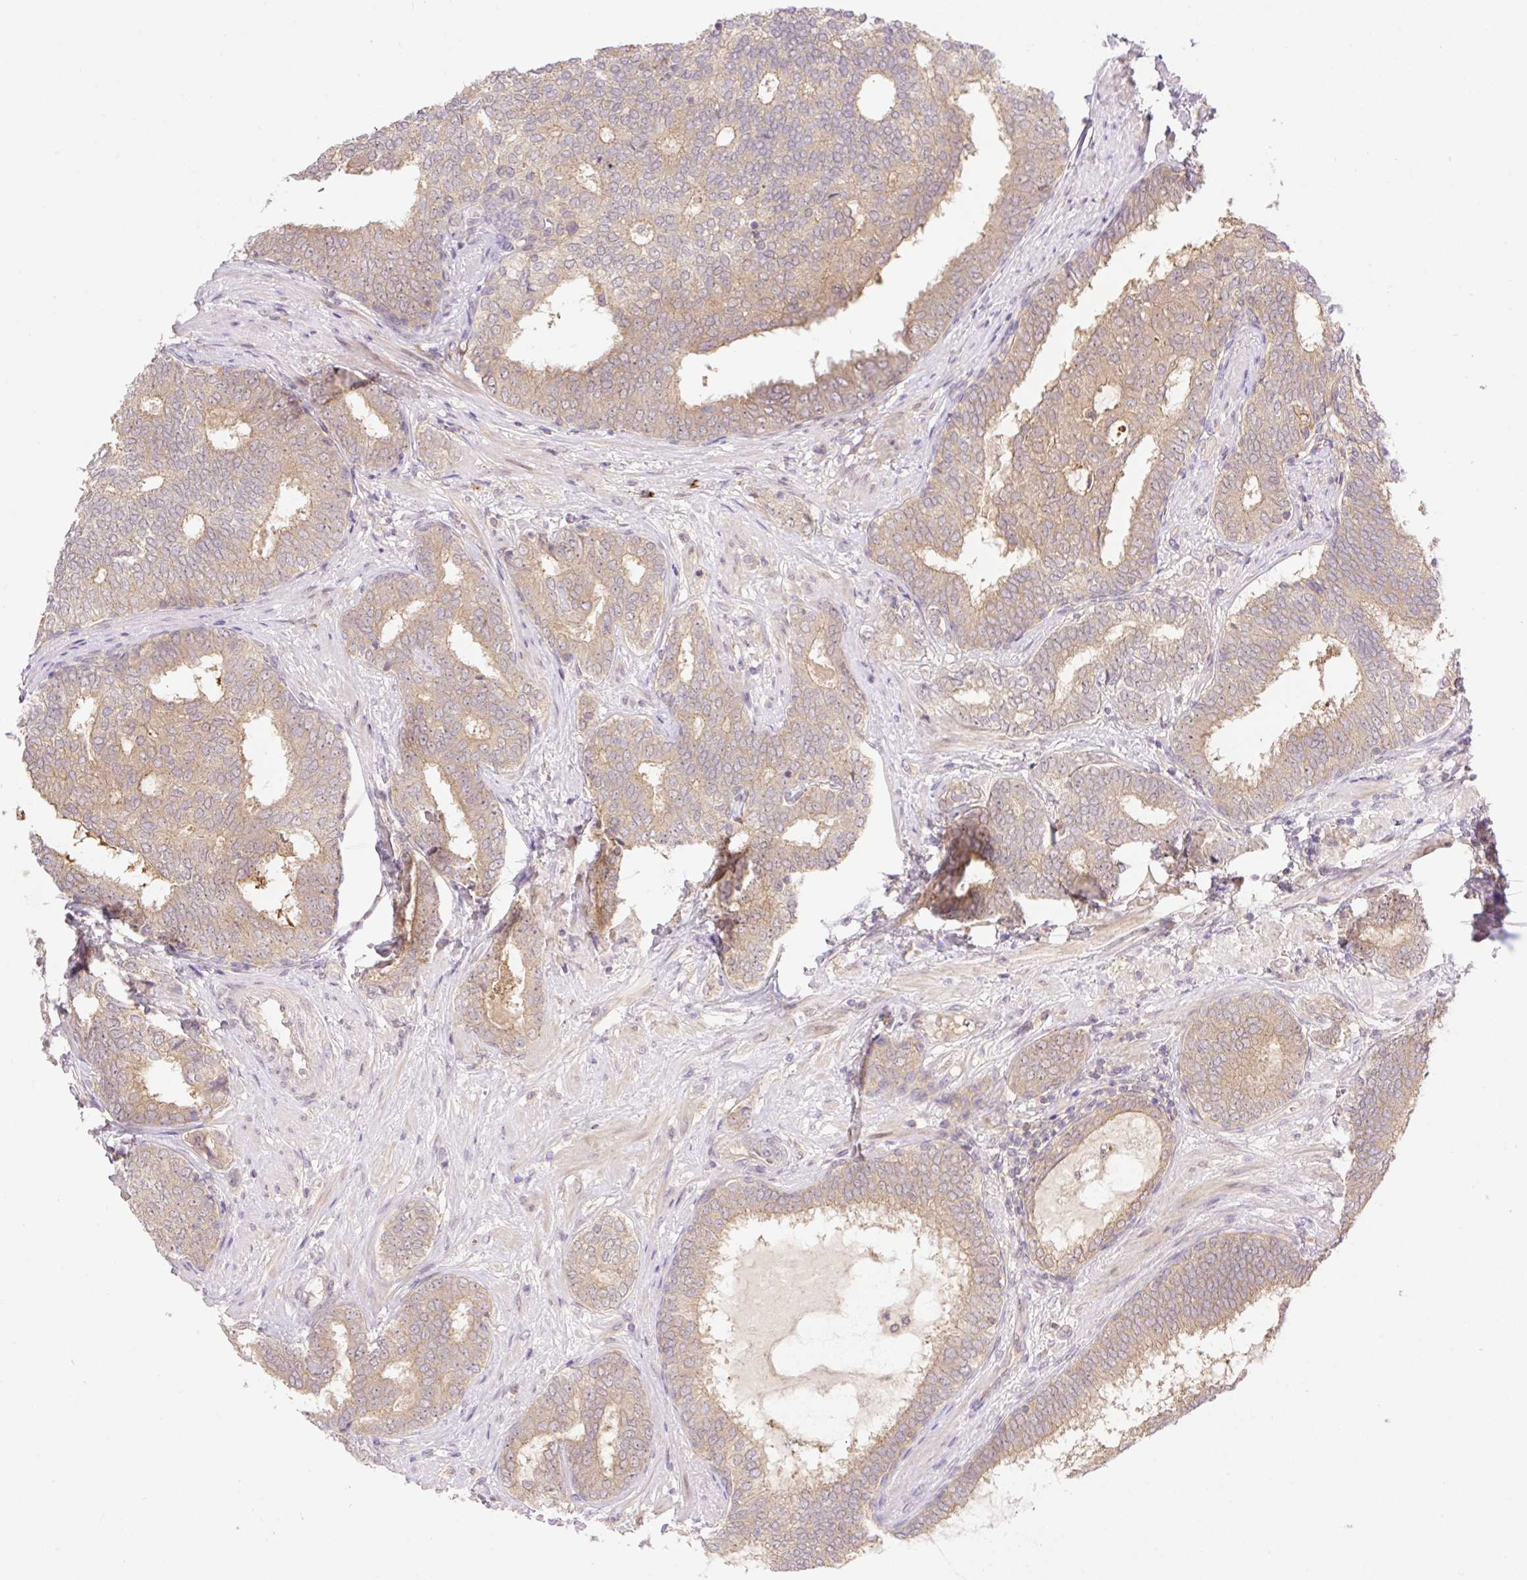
{"staining": {"intensity": "weak", "quantity": ">75%", "location": "cytoplasmic/membranous"}, "tissue": "prostate cancer", "cell_type": "Tumor cells", "image_type": "cancer", "snomed": [{"axis": "morphology", "description": "Adenocarcinoma, High grade"}, {"axis": "topography", "description": "Prostate"}], "caption": "Adenocarcinoma (high-grade) (prostate) stained for a protein (brown) shows weak cytoplasmic/membranous positive expression in approximately >75% of tumor cells.", "gene": "VPS25", "patient": {"sex": "male", "age": 72}}